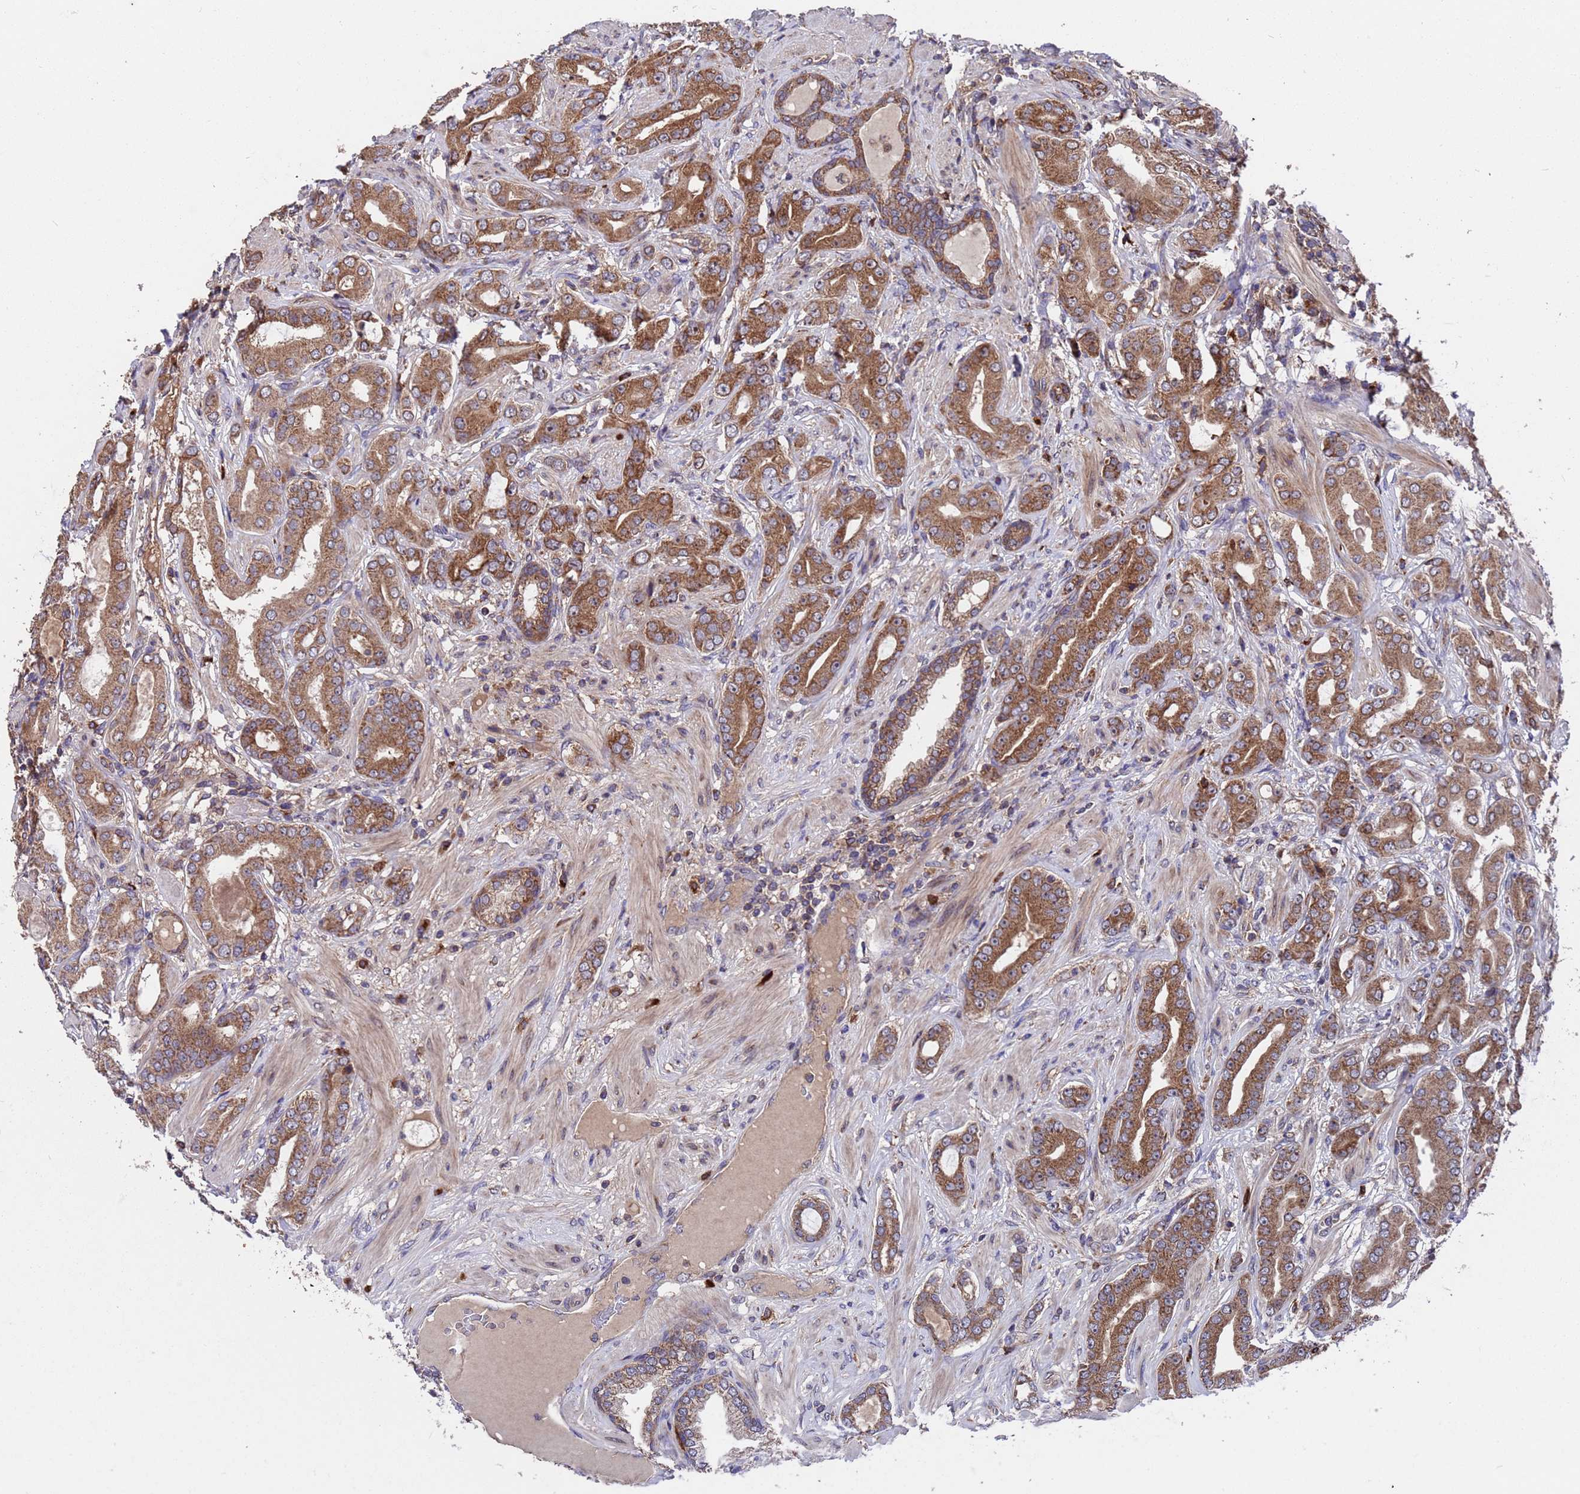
{"staining": {"intensity": "strong", "quantity": ">75%", "location": "cytoplasmic/membranous"}, "tissue": "prostate cancer", "cell_type": "Tumor cells", "image_type": "cancer", "snomed": [{"axis": "morphology", "description": "Adenocarcinoma, Low grade"}, {"axis": "topography", "description": "Prostate"}], "caption": "Adenocarcinoma (low-grade) (prostate) was stained to show a protein in brown. There is high levels of strong cytoplasmic/membranous staining in approximately >75% of tumor cells.", "gene": "TSR3", "patient": {"sex": "male", "age": 57}}